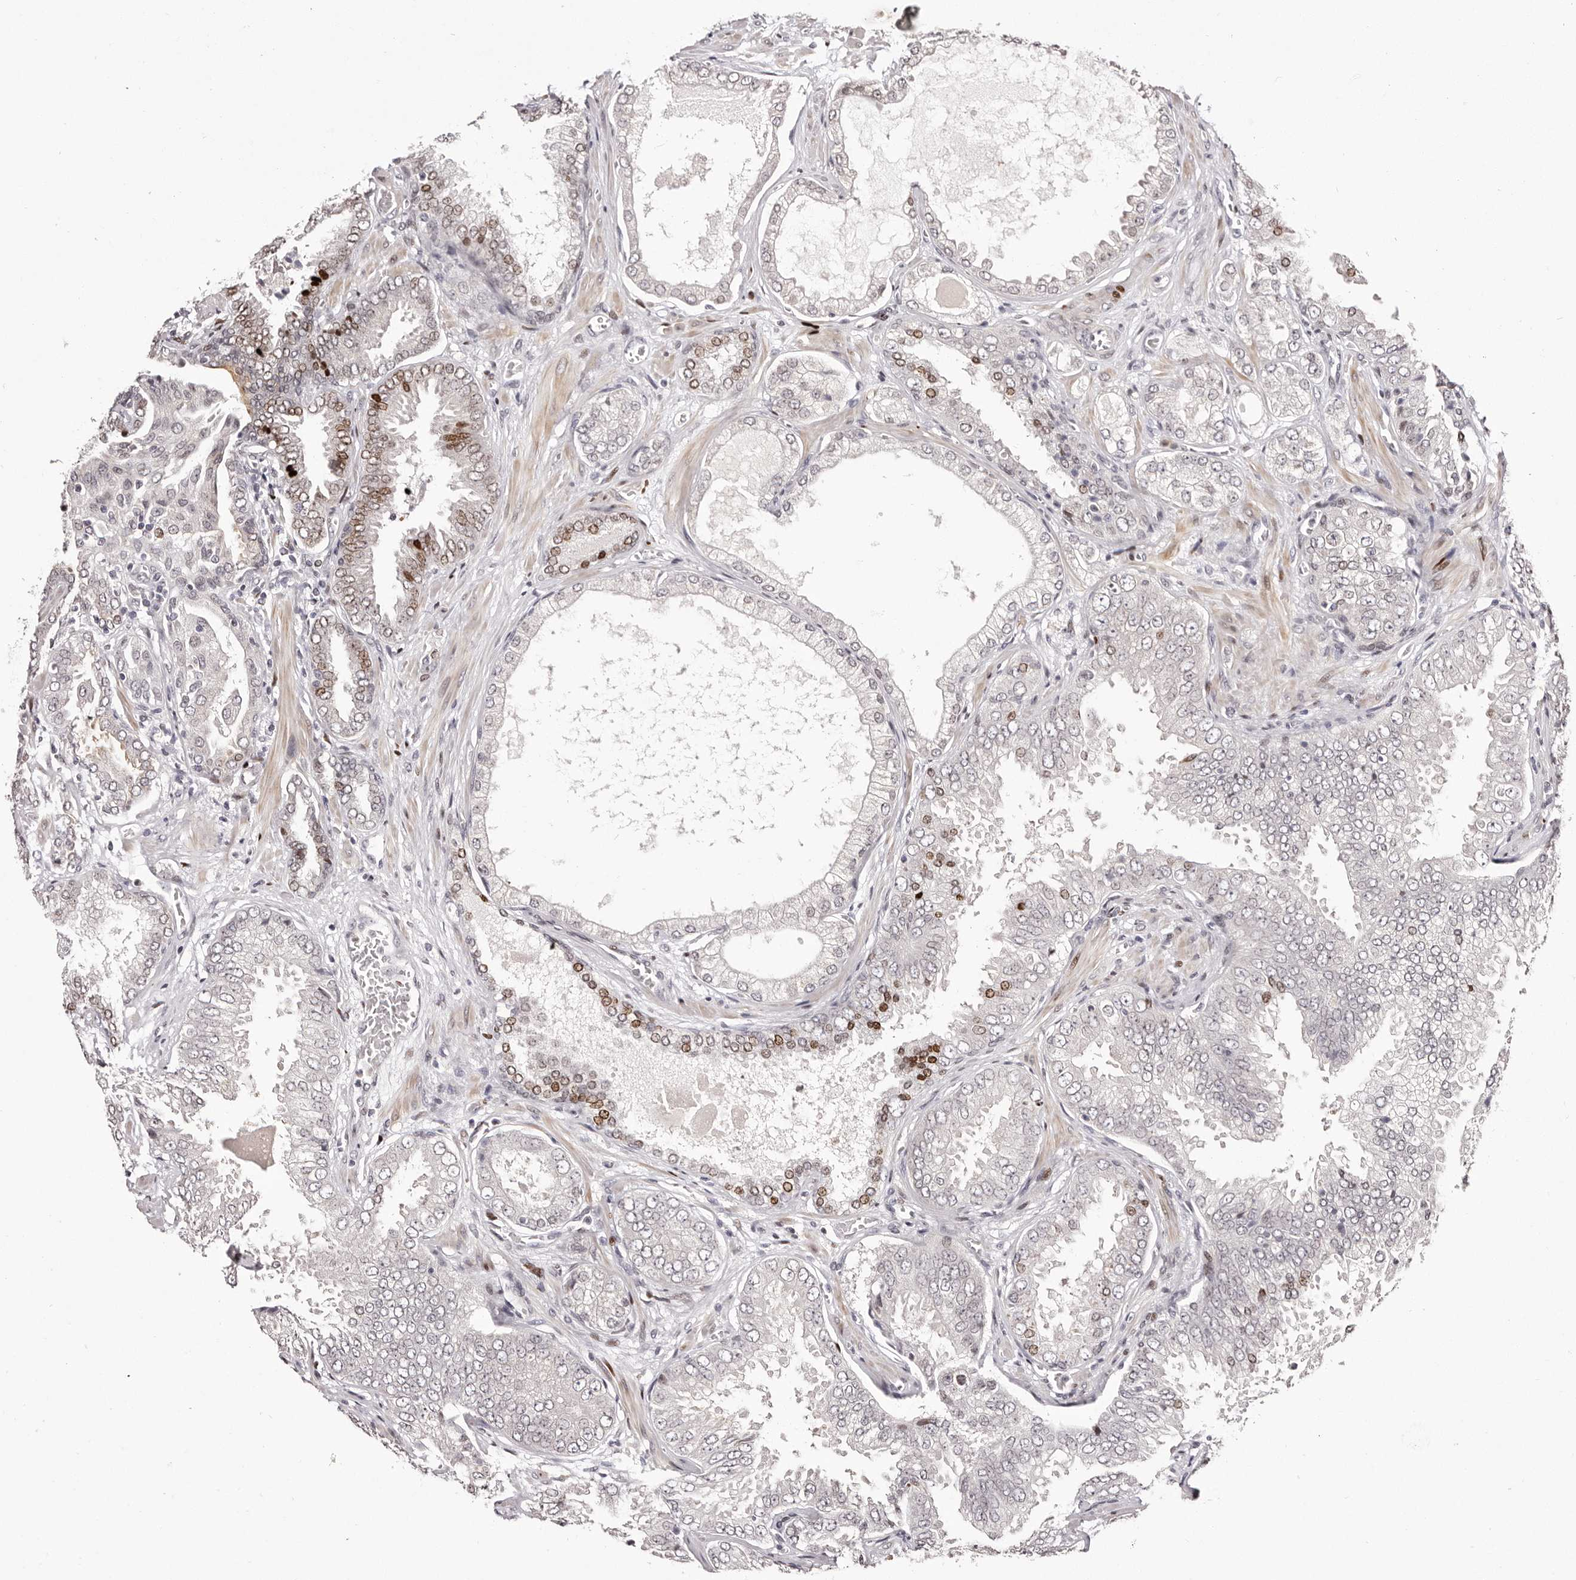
{"staining": {"intensity": "moderate", "quantity": "<25%", "location": "cytoplasmic/membranous,nuclear"}, "tissue": "prostate cancer", "cell_type": "Tumor cells", "image_type": "cancer", "snomed": [{"axis": "morphology", "description": "Adenocarcinoma, High grade"}, {"axis": "topography", "description": "Prostate"}], "caption": "The immunohistochemical stain labels moderate cytoplasmic/membranous and nuclear positivity in tumor cells of prostate high-grade adenocarcinoma tissue.", "gene": "NUP153", "patient": {"sex": "male", "age": 58}}